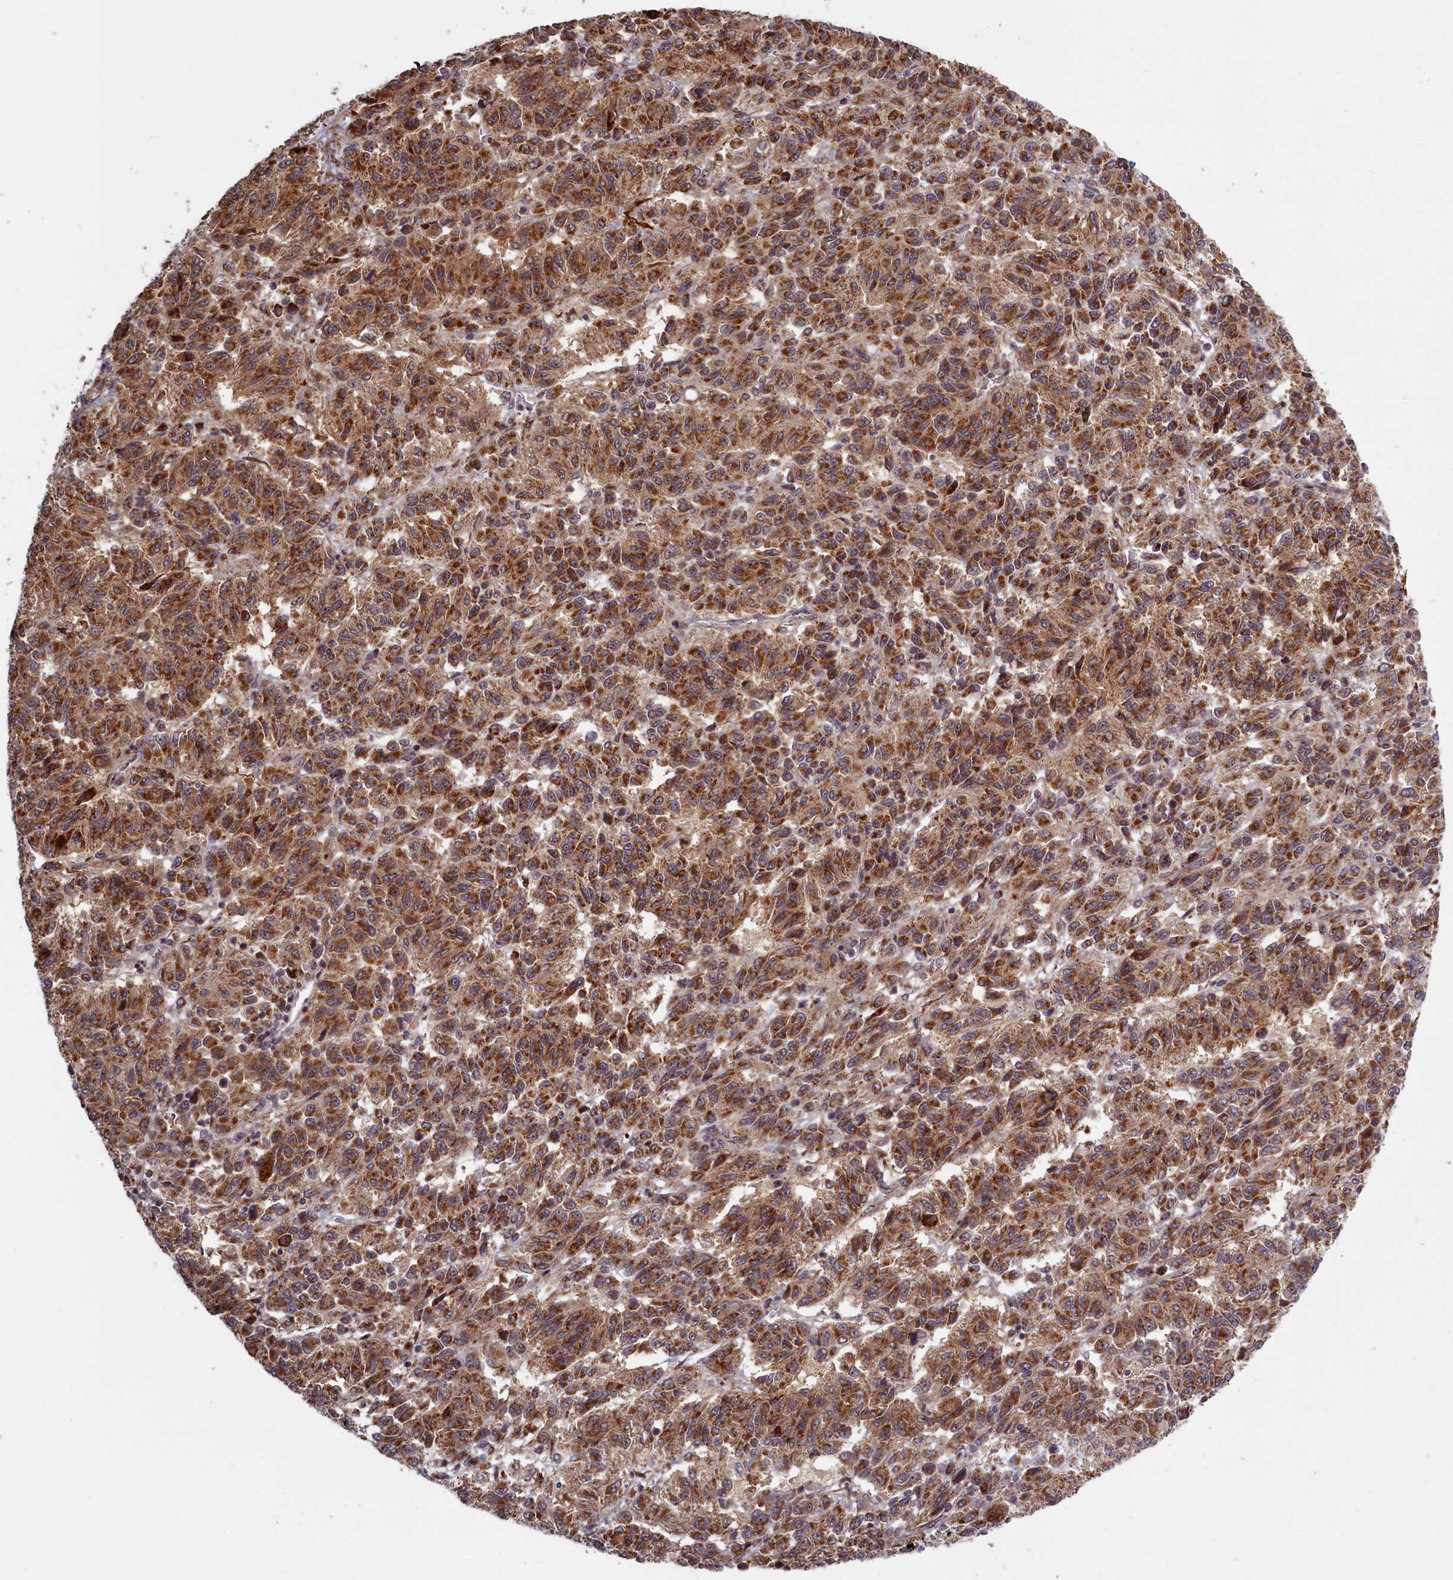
{"staining": {"intensity": "strong", "quantity": ">75%", "location": "cytoplasmic/membranous"}, "tissue": "melanoma", "cell_type": "Tumor cells", "image_type": "cancer", "snomed": [{"axis": "morphology", "description": "Malignant melanoma, Metastatic site"}, {"axis": "topography", "description": "Lung"}], "caption": "Immunohistochemical staining of melanoma exhibits strong cytoplasmic/membranous protein positivity in about >75% of tumor cells.", "gene": "PLA2G10", "patient": {"sex": "male", "age": 64}}